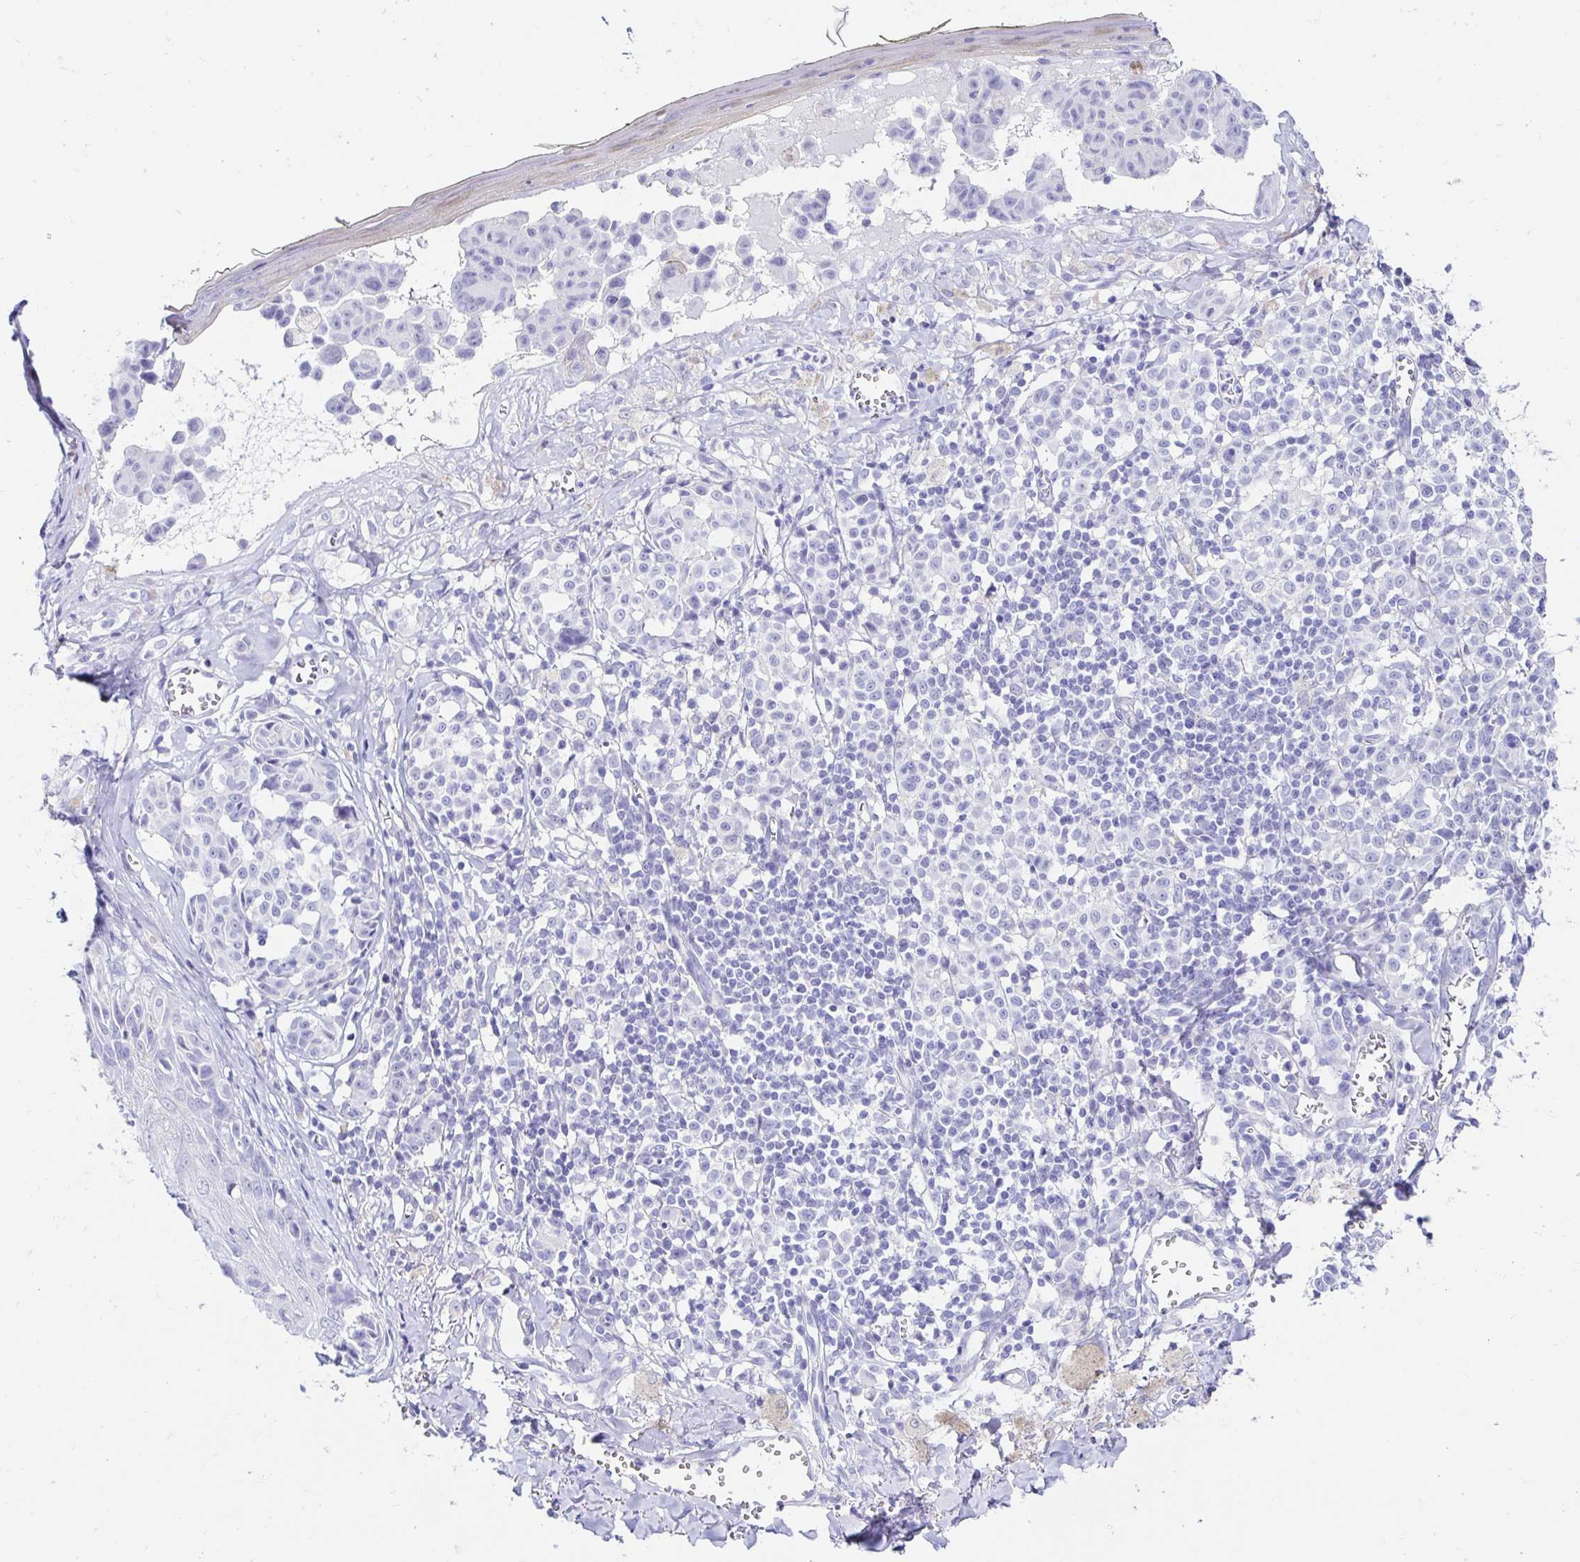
{"staining": {"intensity": "negative", "quantity": "none", "location": "none"}, "tissue": "melanoma", "cell_type": "Tumor cells", "image_type": "cancer", "snomed": [{"axis": "morphology", "description": "Malignant melanoma, NOS"}, {"axis": "topography", "description": "Skin"}], "caption": "Human malignant melanoma stained for a protein using IHC reveals no expression in tumor cells.", "gene": "CA9", "patient": {"sex": "female", "age": 43}}